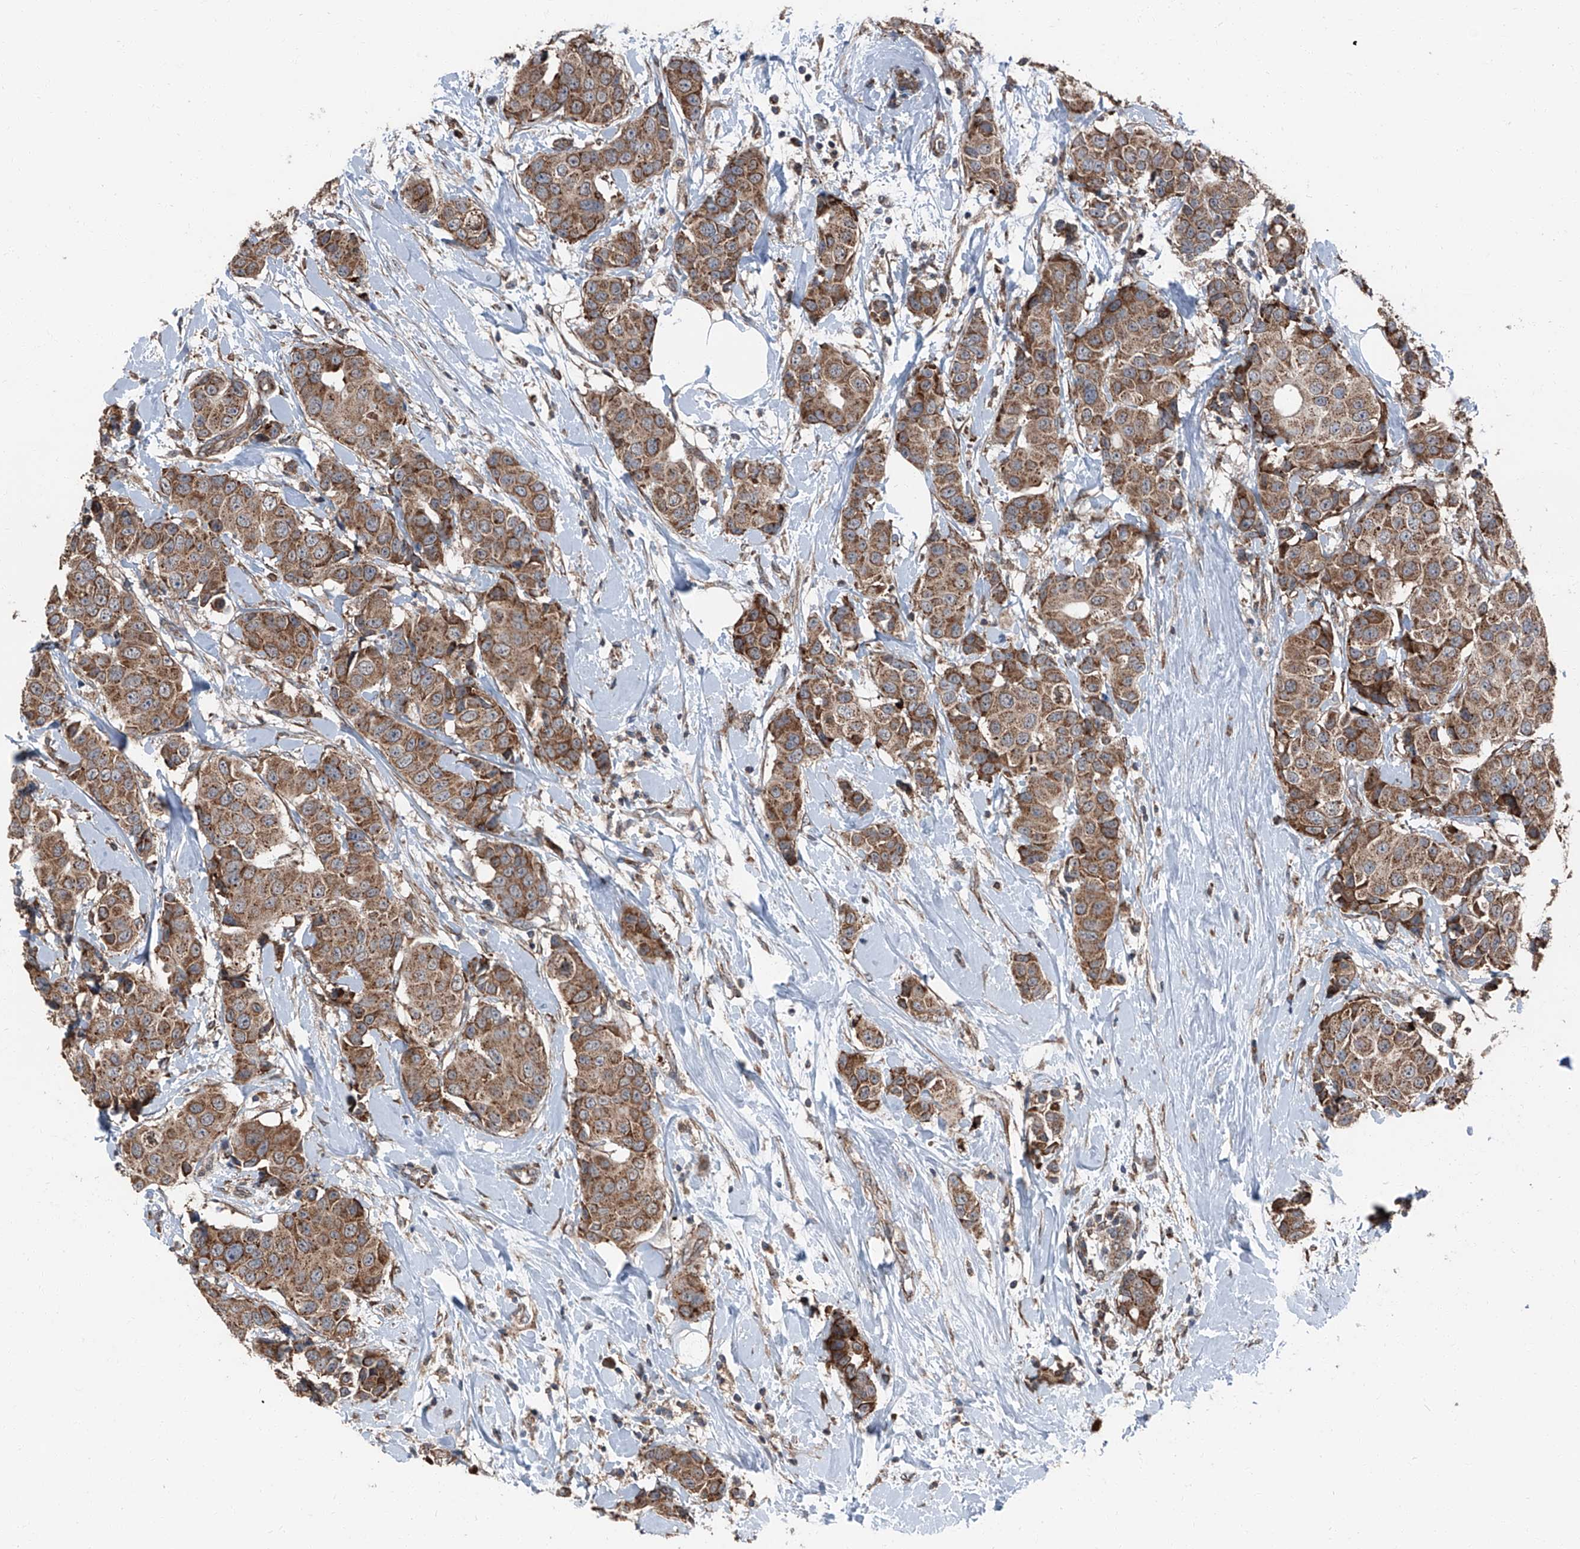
{"staining": {"intensity": "moderate", "quantity": ">75%", "location": "cytoplasmic/membranous"}, "tissue": "breast cancer", "cell_type": "Tumor cells", "image_type": "cancer", "snomed": [{"axis": "morphology", "description": "Normal tissue, NOS"}, {"axis": "morphology", "description": "Duct carcinoma"}, {"axis": "topography", "description": "Breast"}], "caption": "High-magnification brightfield microscopy of breast intraductal carcinoma stained with DAB (3,3'-diaminobenzidine) (brown) and counterstained with hematoxylin (blue). tumor cells exhibit moderate cytoplasmic/membranous expression is seen in approximately>75% of cells.", "gene": "LIMK1", "patient": {"sex": "female", "age": 39}}